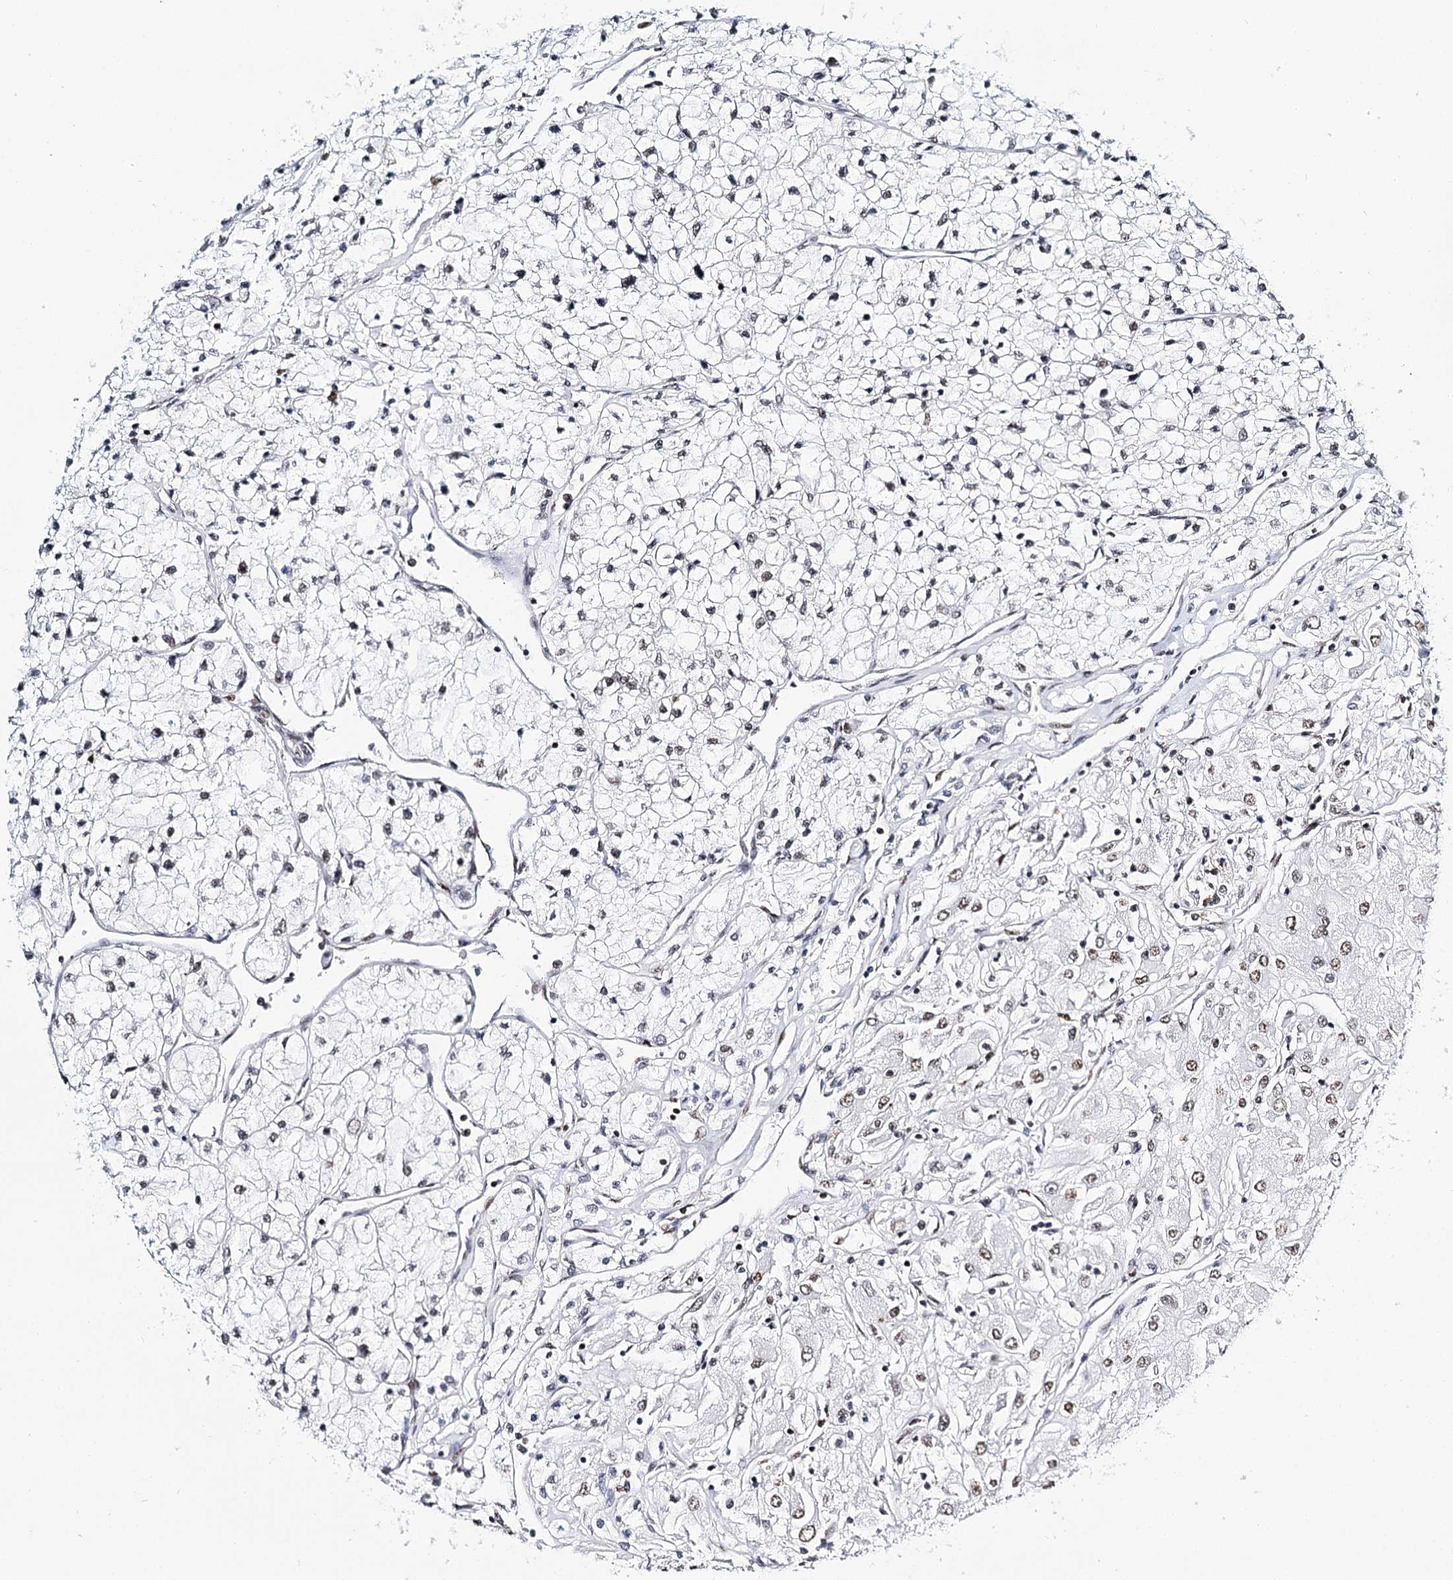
{"staining": {"intensity": "negative", "quantity": "none", "location": "none"}, "tissue": "renal cancer", "cell_type": "Tumor cells", "image_type": "cancer", "snomed": [{"axis": "morphology", "description": "Adenocarcinoma, NOS"}, {"axis": "topography", "description": "Kidney"}], "caption": "Renal cancer (adenocarcinoma) was stained to show a protein in brown. There is no significant expression in tumor cells.", "gene": "BARD1", "patient": {"sex": "male", "age": 80}}